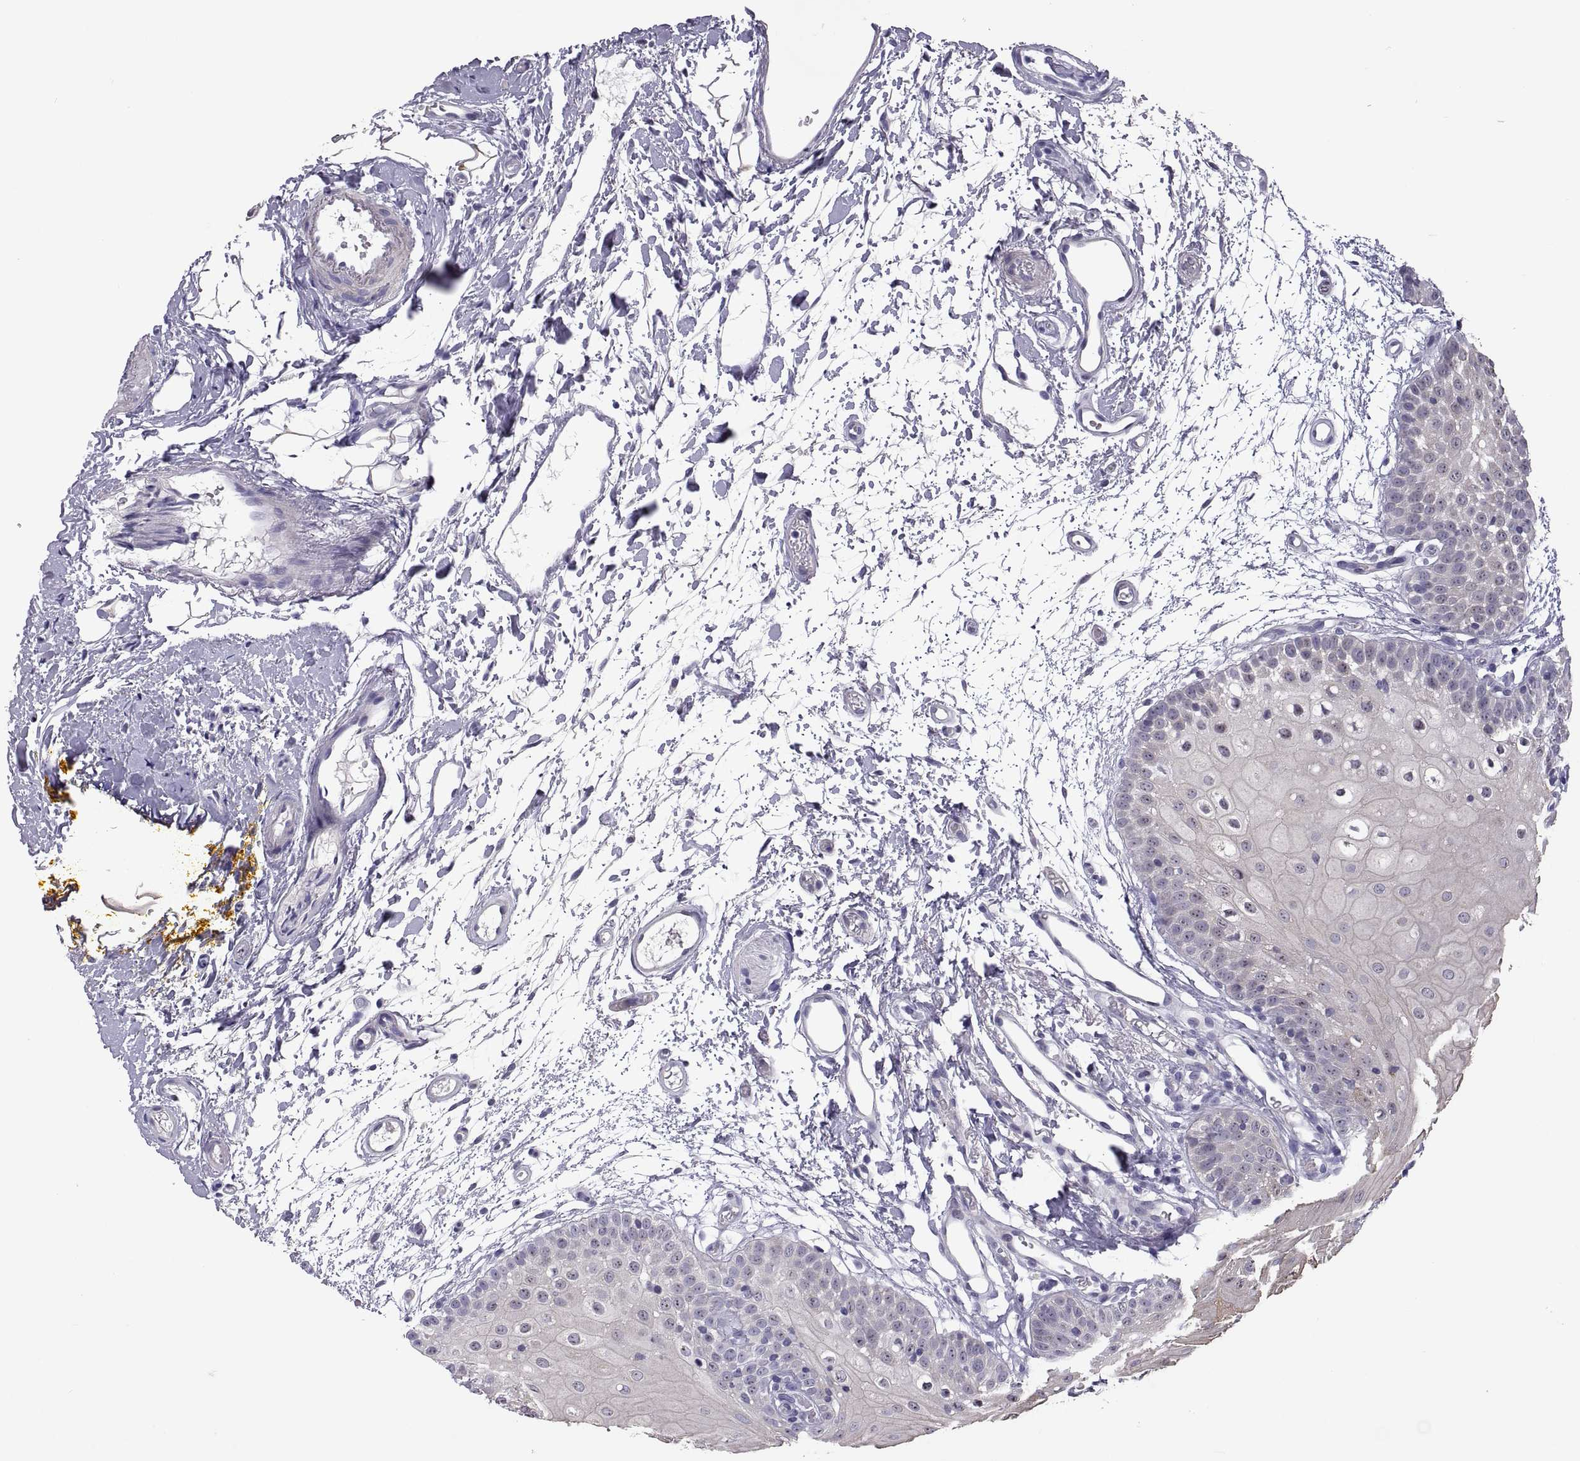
{"staining": {"intensity": "negative", "quantity": "none", "location": "none"}, "tissue": "oral mucosa", "cell_type": "Squamous epithelial cells", "image_type": "normal", "snomed": [{"axis": "morphology", "description": "Normal tissue, NOS"}, {"axis": "morphology", "description": "Squamous cell carcinoma, NOS"}, {"axis": "topography", "description": "Oral tissue"}, {"axis": "topography", "description": "Head-Neck"}], "caption": "Oral mucosa was stained to show a protein in brown. There is no significant staining in squamous epithelial cells. (Immunohistochemistry, brightfield microscopy, high magnification).", "gene": "VSX2", "patient": {"sex": "female", "age": 75}}